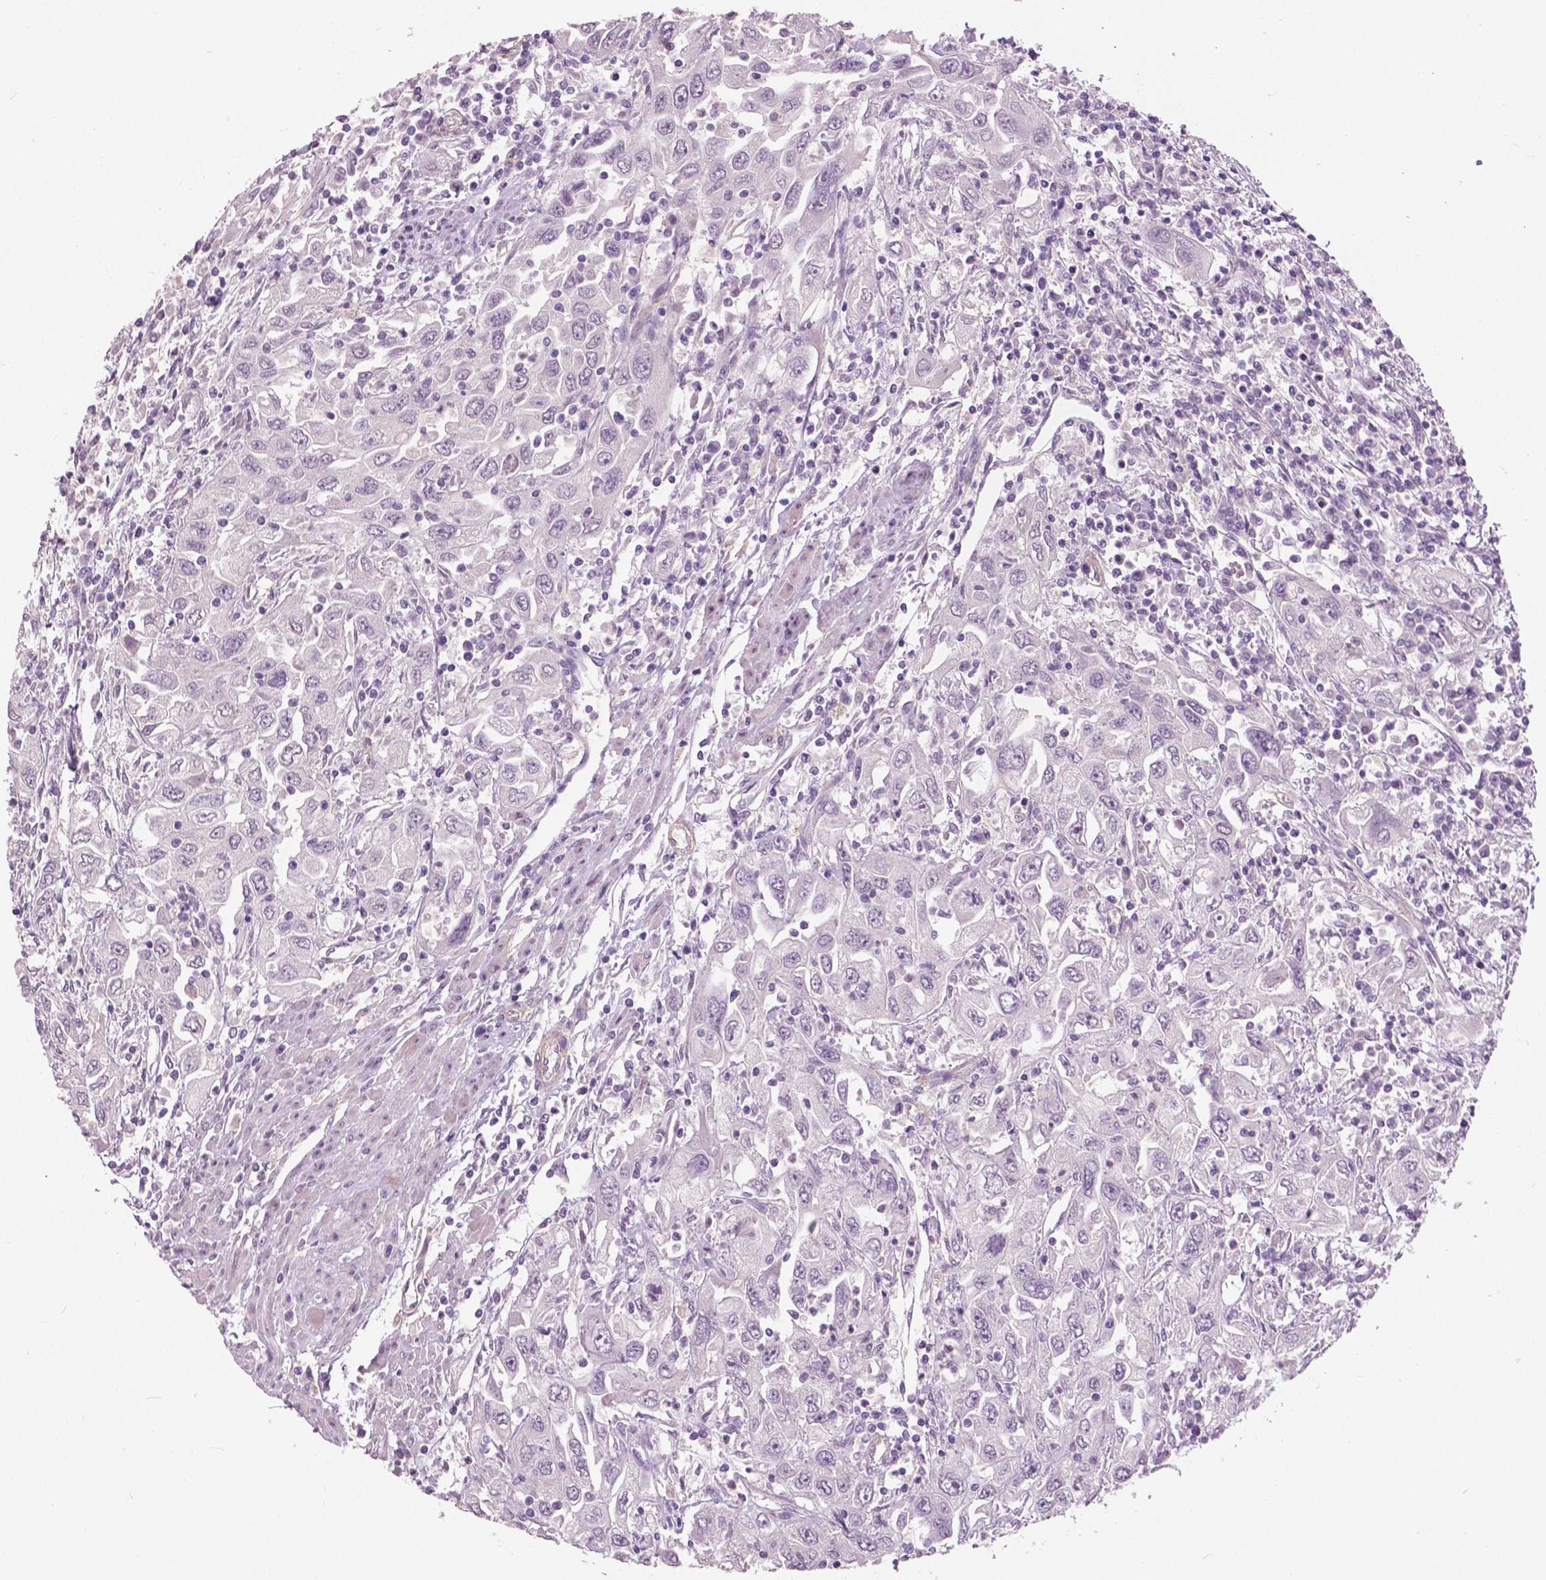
{"staining": {"intensity": "negative", "quantity": "none", "location": "none"}, "tissue": "urothelial cancer", "cell_type": "Tumor cells", "image_type": "cancer", "snomed": [{"axis": "morphology", "description": "Urothelial carcinoma, High grade"}, {"axis": "topography", "description": "Urinary bladder"}], "caption": "Immunohistochemistry (IHC) image of neoplastic tissue: urothelial cancer stained with DAB (3,3'-diaminobenzidine) reveals no significant protein positivity in tumor cells.", "gene": "FOXA1", "patient": {"sex": "male", "age": 76}}